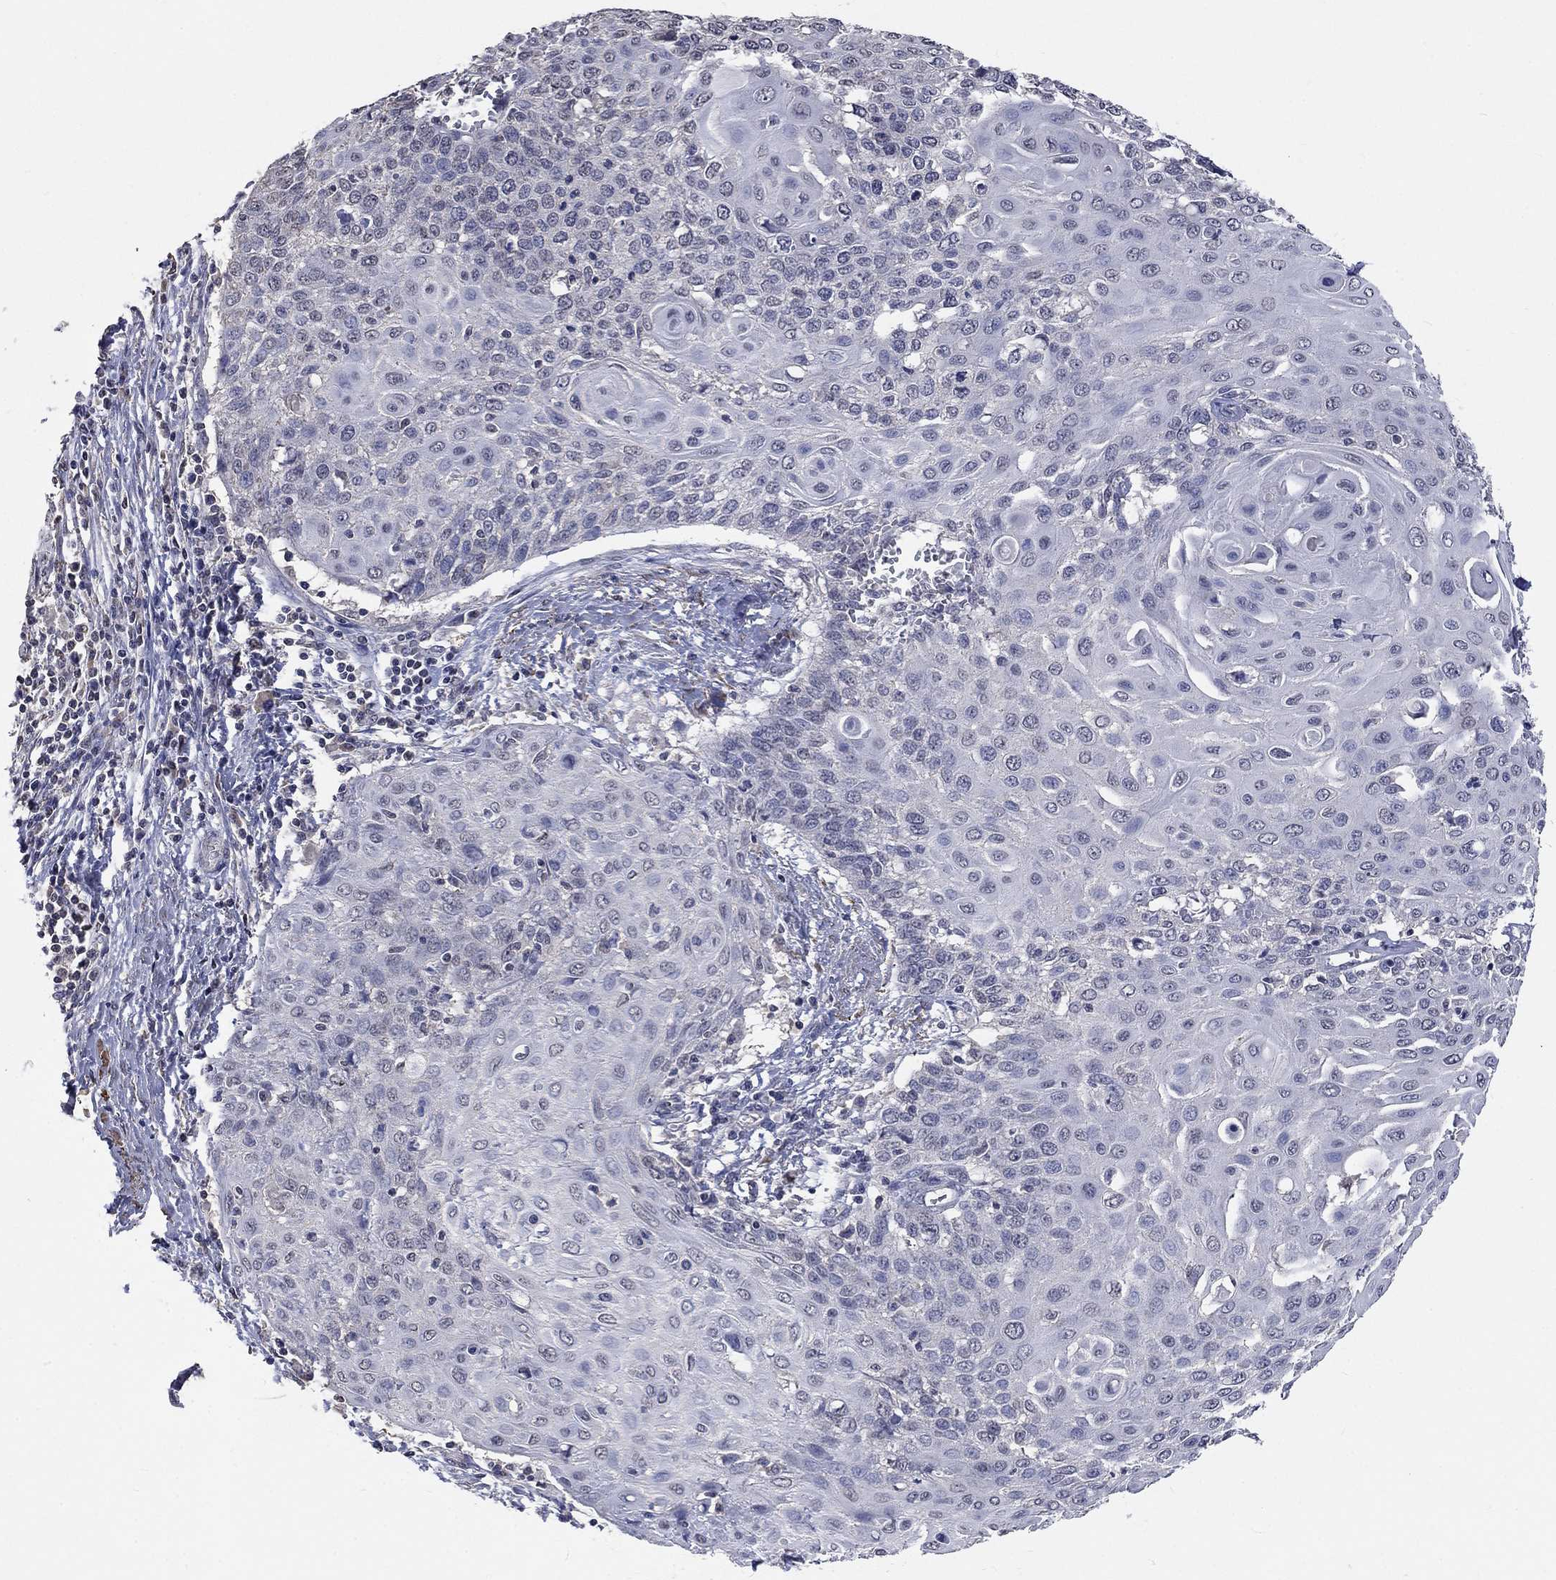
{"staining": {"intensity": "negative", "quantity": "none", "location": "none"}, "tissue": "cervical cancer", "cell_type": "Tumor cells", "image_type": "cancer", "snomed": [{"axis": "morphology", "description": "Squamous cell carcinoma, NOS"}, {"axis": "topography", "description": "Cervix"}], "caption": "An immunohistochemistry (IHC) histopathology image of cervical cancer is shown. There is no staining in tumor cells of cervical cancer.", "gene": "ZBTB18", "patient": {"sex": "female", "age": 39}}